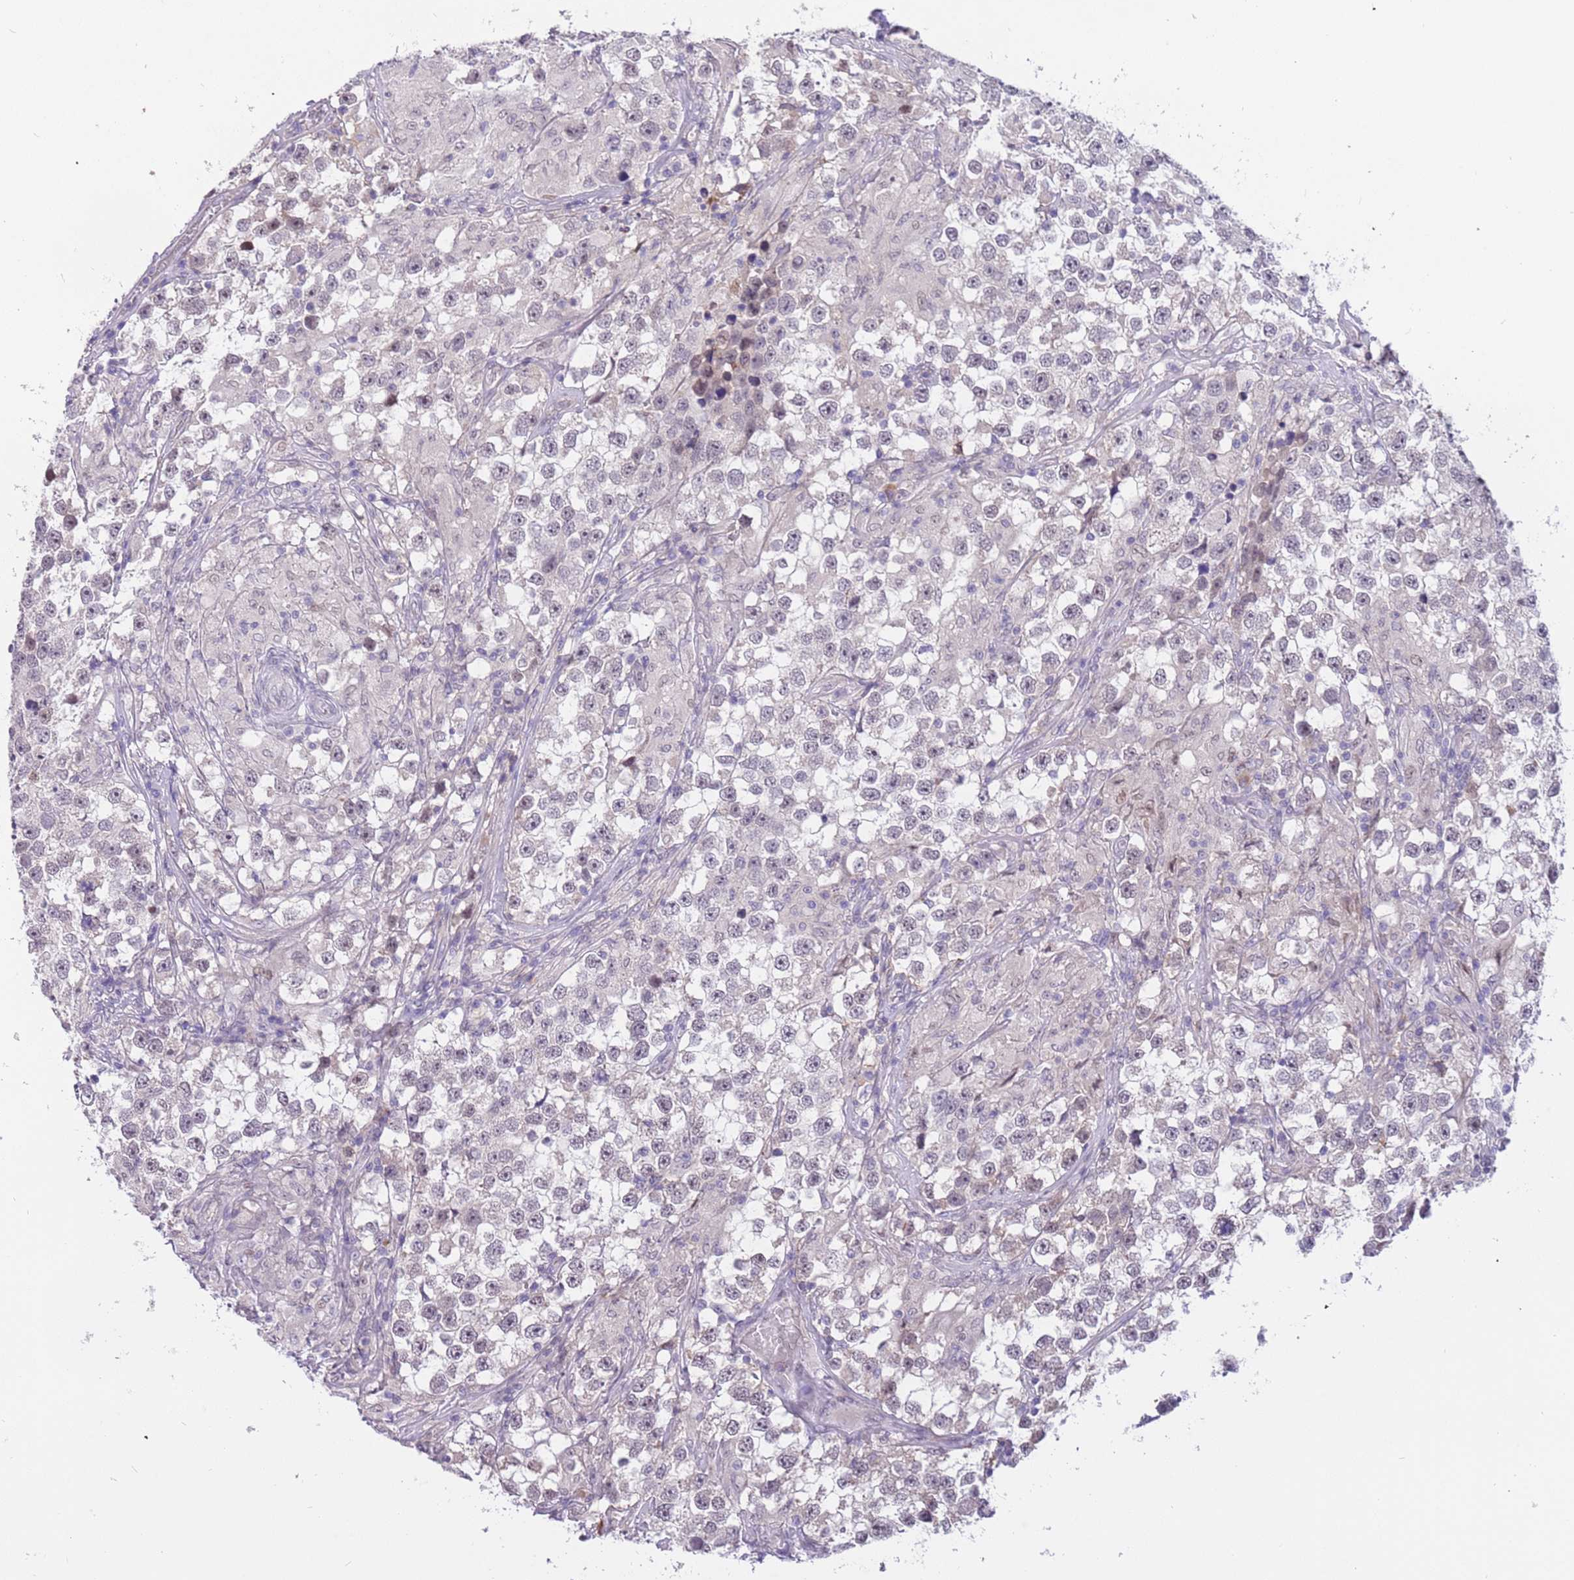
{"staining": {"intensity": "negative", "quantity": "none", "location": "none"}, "tissue": "testis cancer", "cell_type": "Tumor cells", "image_type": "cancer", "snomed": [{"axis": "morphology", "description": "Seminoma, NOS"}, {"axis": "topography", "description": "Testis"}], "caption": "Protein analysis of testis cancer reveals no significant positivity in tumor cells.", "gene": "MAGEF1", "patient": {"sex": "male", "age": 46}}